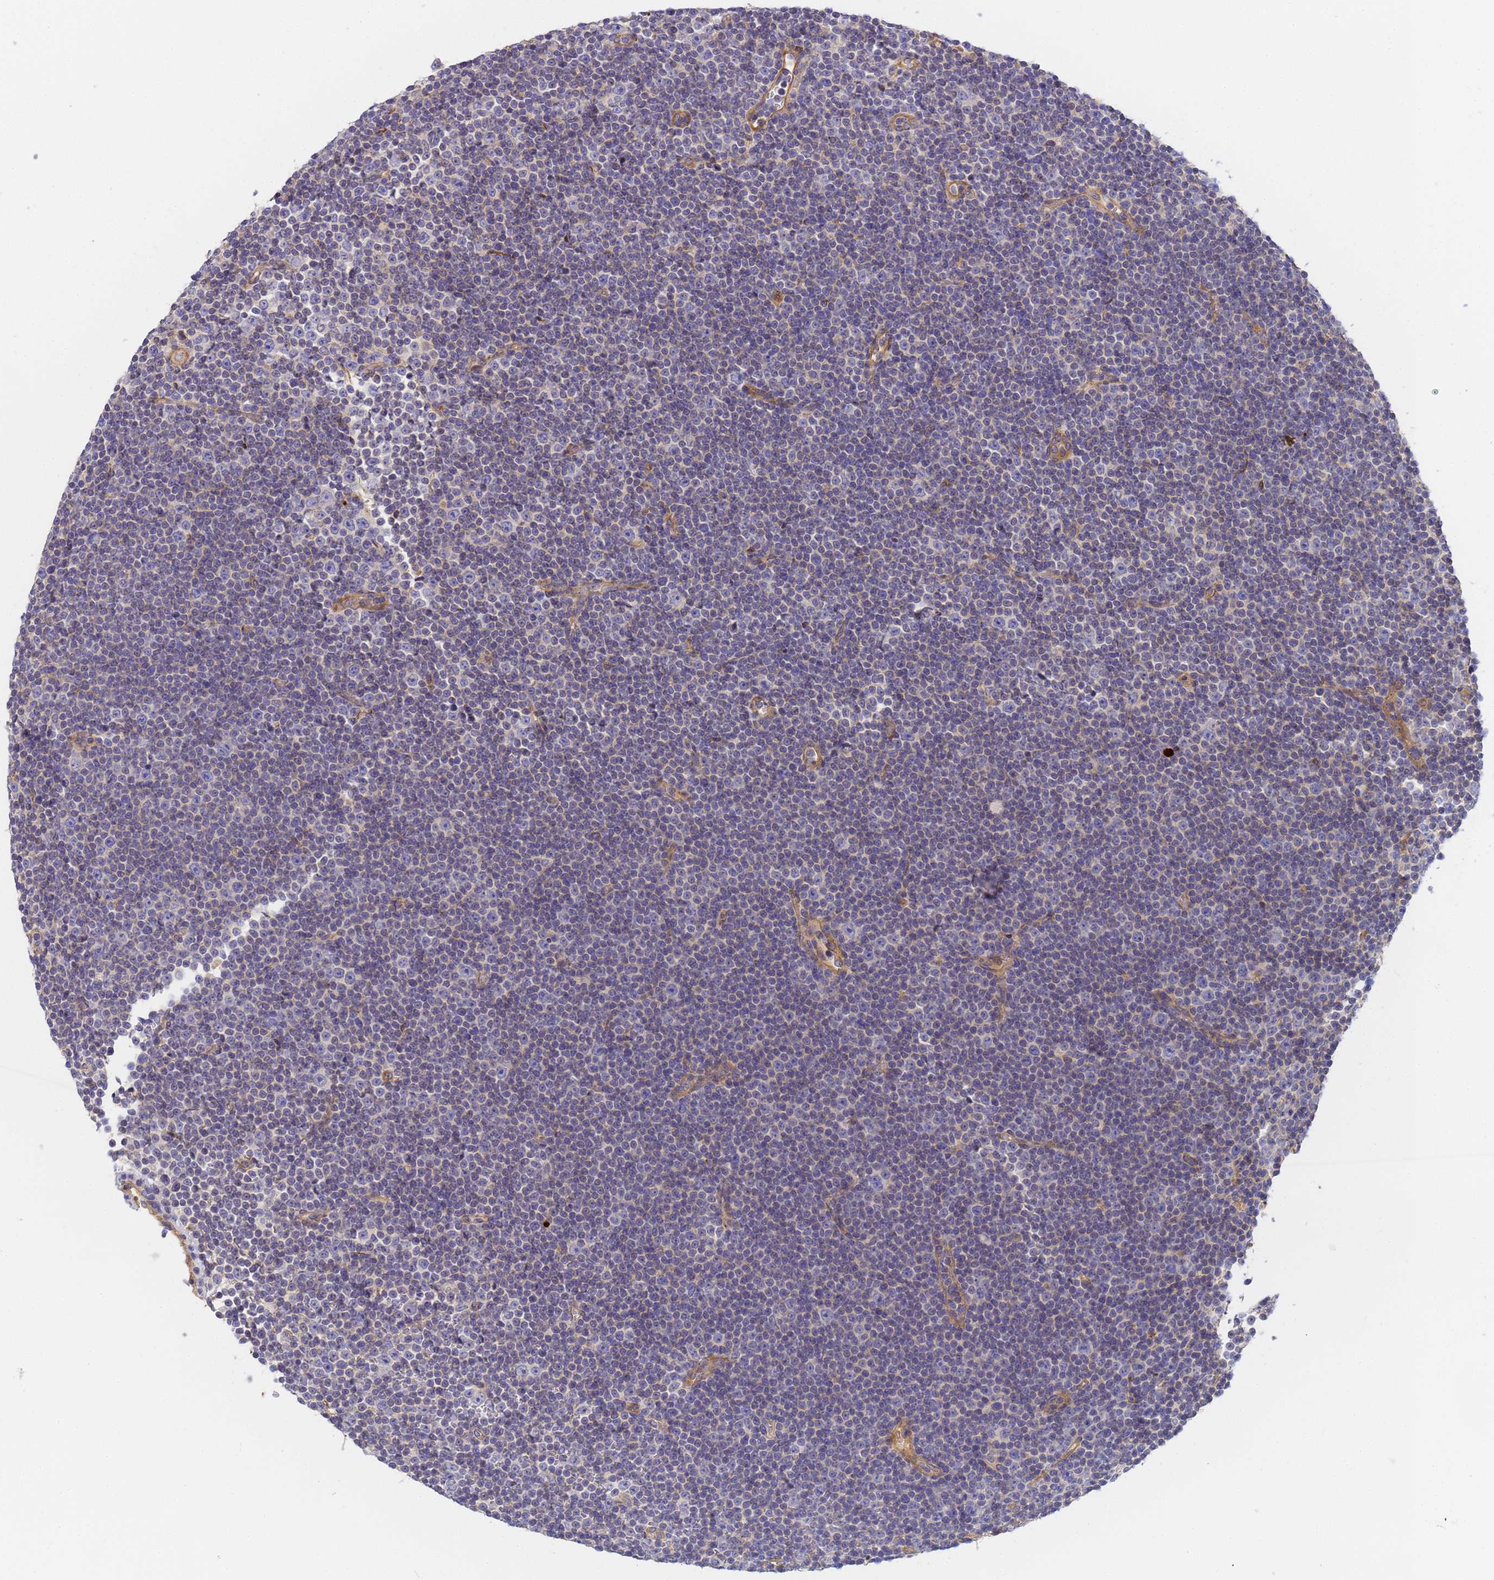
{"staining": {"intensity": "negative", "quantity": "none", "location": "none"}, "tissue": "lymphoma", "cell_type": "Tumor cells", "image_type": "cancer", "snomed": [{"axis": "morphology", "description": "Malignant lymphoma, non-Hodgkin's type, Low grade"}, {"axis": "topography", "description": "Lymph node"}], "caption": "This photomicrograph is of malignant lymphoma, non-Hodgkin's type (low-grade) stained with immunohistochemistry (IHC) to label a protein in brown with the nuclei are counter-stained blue. There is no staining in tumor cells.", "gene": "MYL12A", "patient": {"sex": "female", "age": 67}}